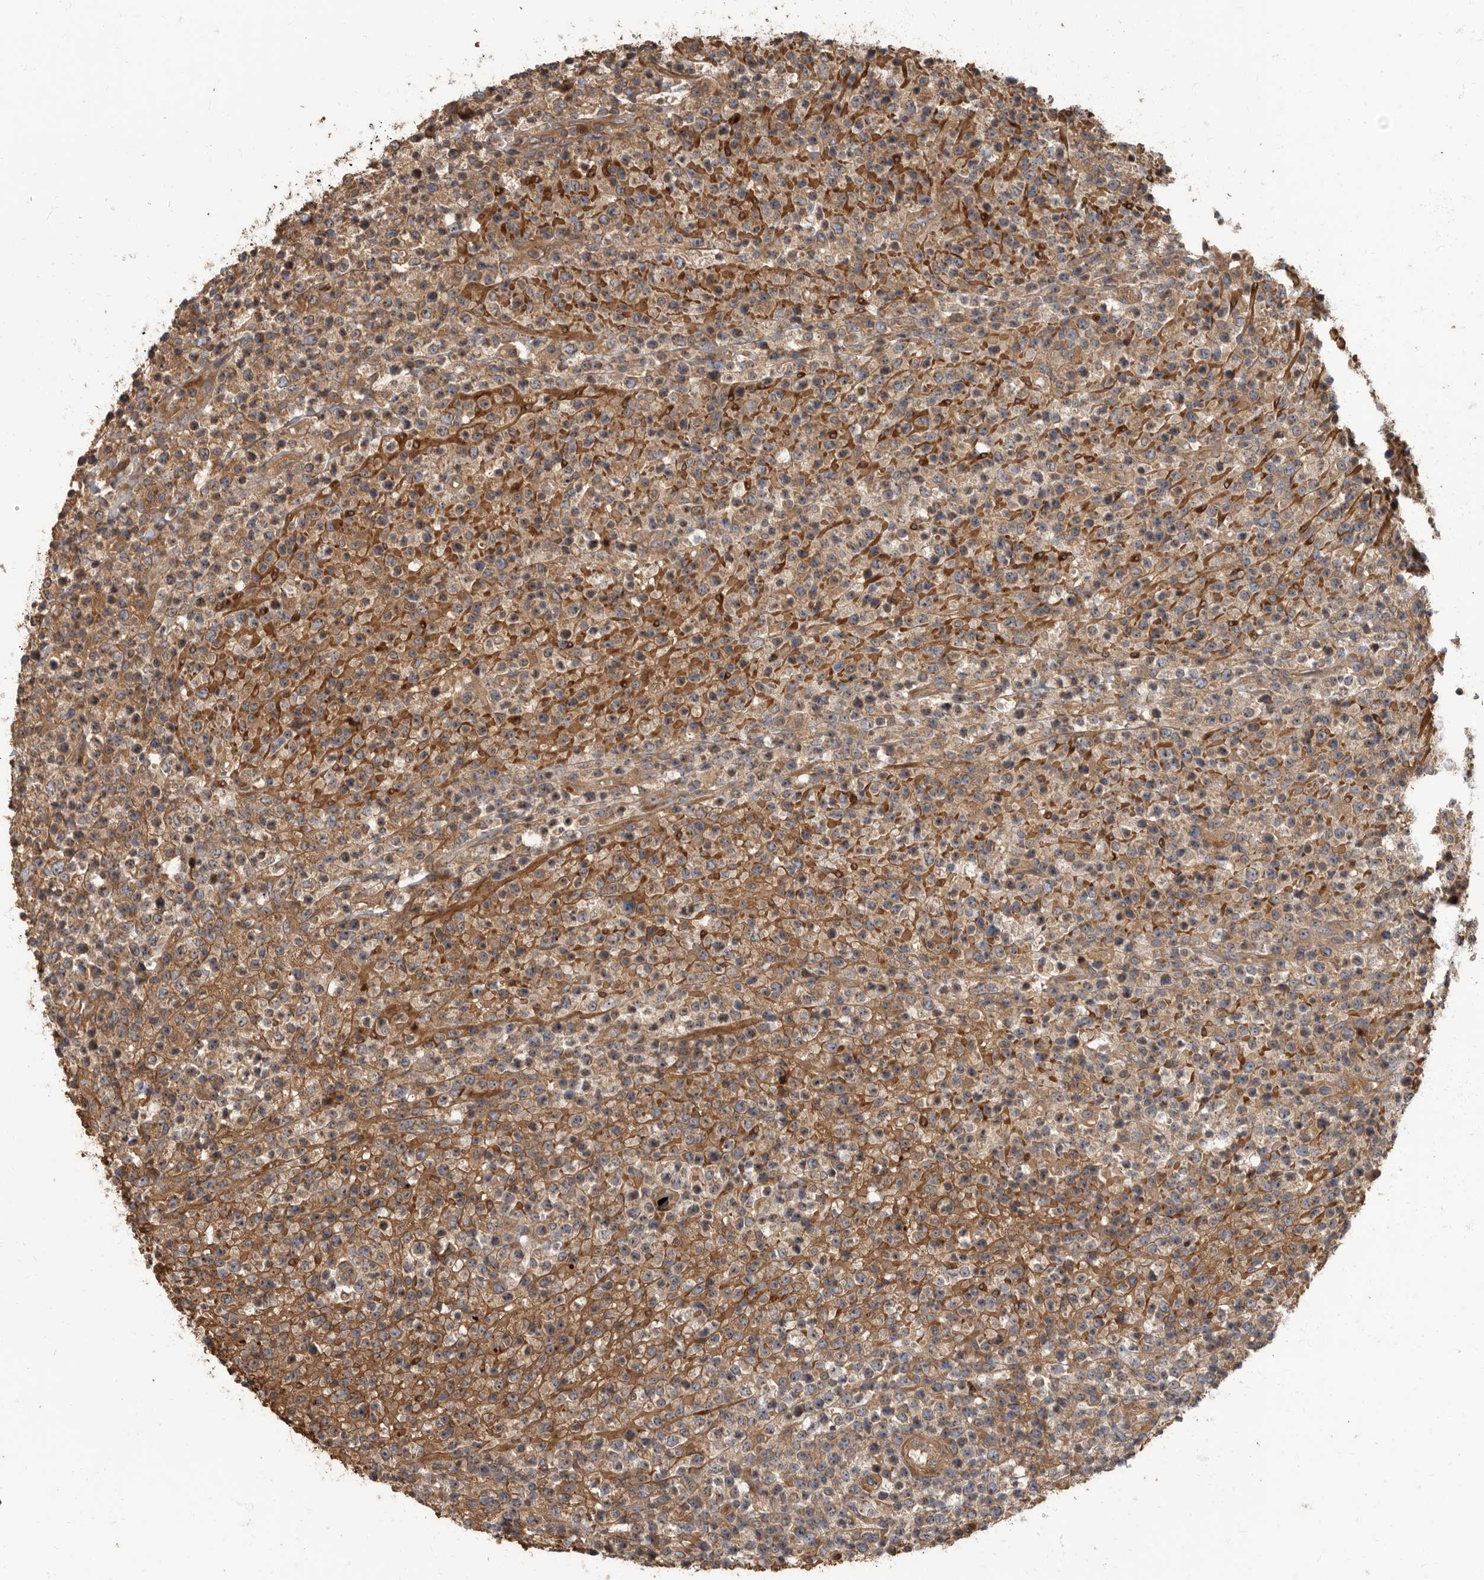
{"staining": {"intensity": "strong", "quantity": ">75%", "location": "cytoplasmic/membranous"}, "tissue": "lymphoma", "cell_type": "Tumor cells", "image_type": "cancer", "snomed": [{"axis": "morphology", "description": "Malignant lymphoma, non-Hodgkin's type, High grade"}, {"axis": "topography", "description": "Colon"}], "caption": "A histopathology image of high-grade malignant lymphoma, non-Hodgkin's type stained for a protein demonstrates strong cytoplasmic/membranous brown staining in tumor cells.", "gene": "DAAM1", "patient": {"sex": "female", "age": 53}}